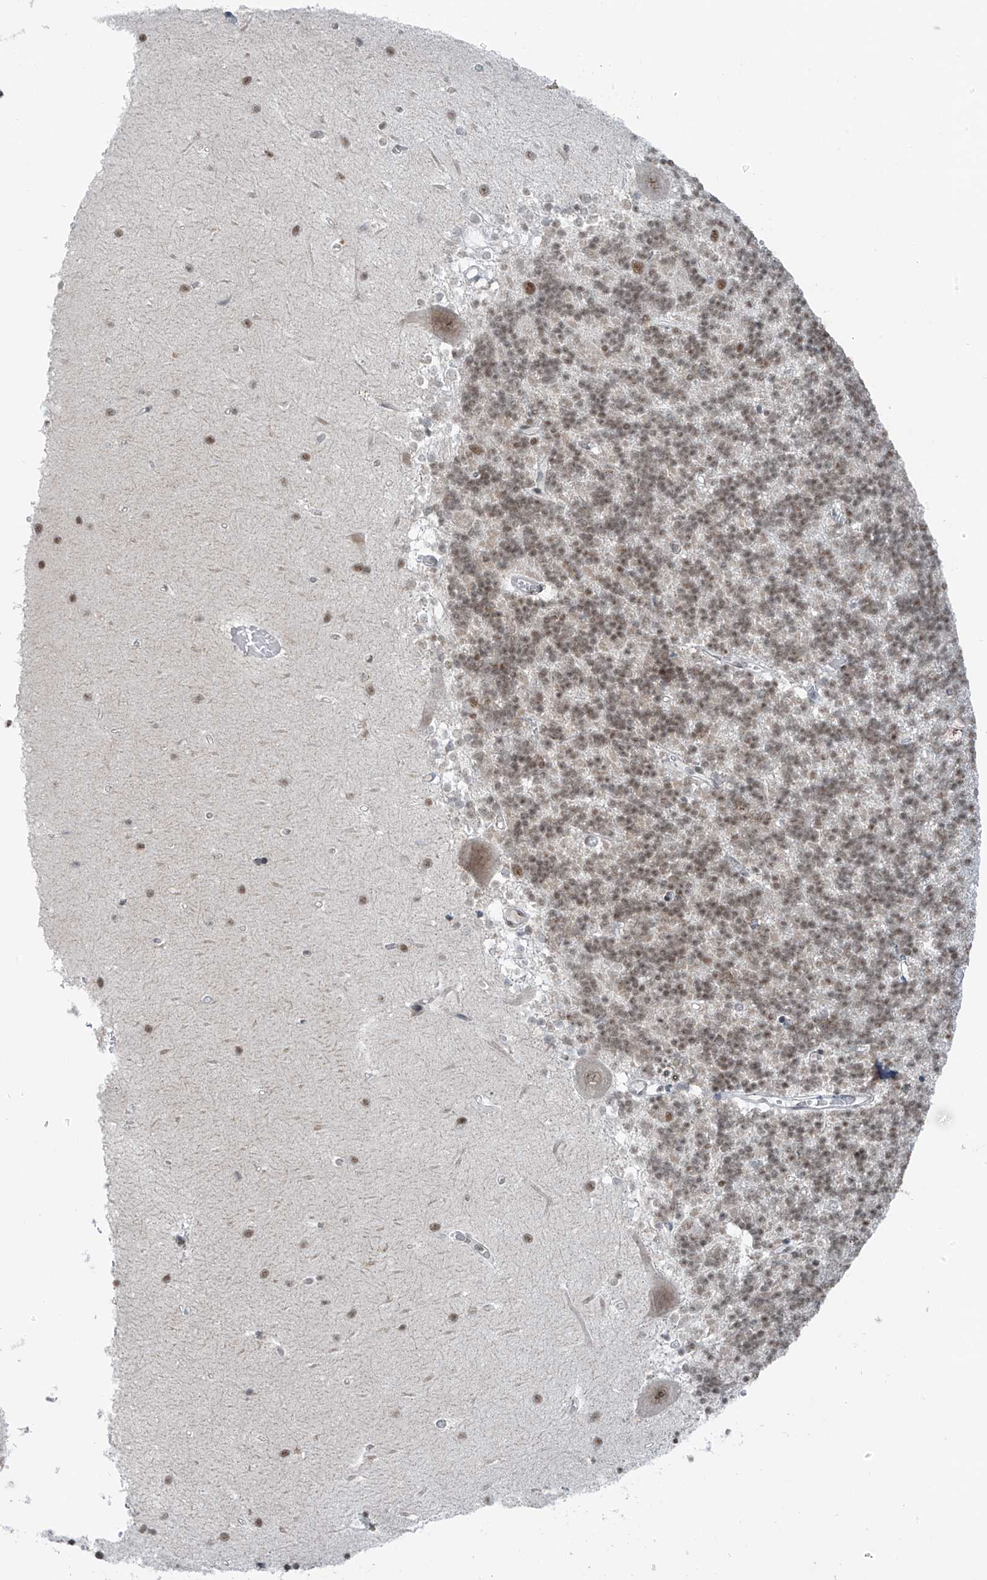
{"staining": {"intensity": "moderate", "quantity": ">75%", "location": "nuclear"}, "tissue": "cerebellum", "cell_type": "Cells in granular layer", "image_type": "normal", "snomed": [{"axis": "morphology", "description": "Normal tissue, NOS"}, {"axis": "topography", "description": "Cerebellum"}], "caption": "Protein positivity by immunohistochemistry exhibits moderate nuclear expression in about >75% of cells in granular layer in normal cerebellum.", "gene": "WRNIP1", "patient": {"sex": "male", "age": 37}}